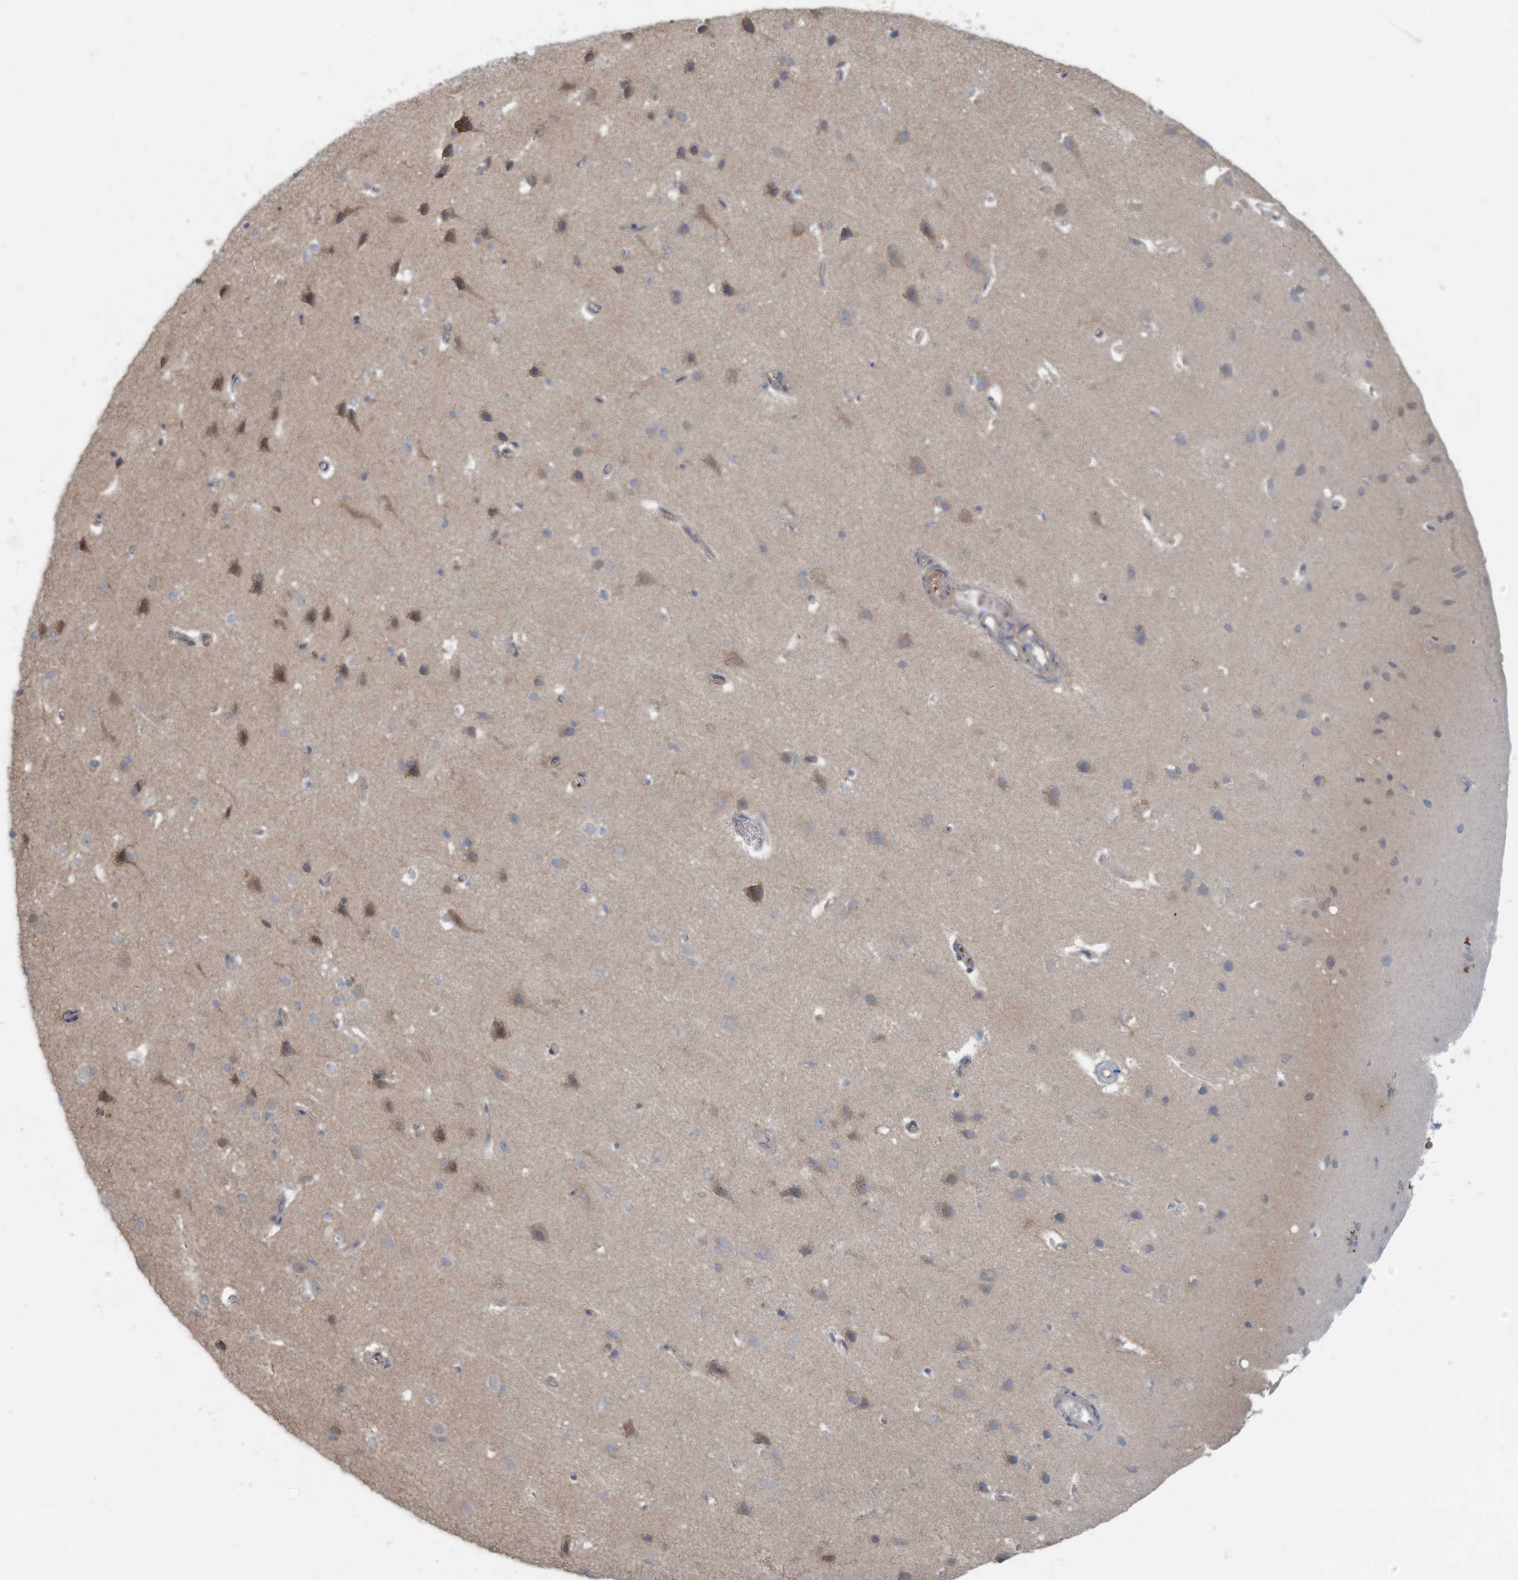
{"staining": {"intensity": "negative", "quantity": "none", "location": "none"}, "tissue": "cerebral cortex", "cell_type": "Endothelial cells", "image_type": "normal", "snomed": [{"axis": "morphology", "description": "Normal tissue, NOS"}, {"axis": "topography", "description": "Cerebral cortex"}], "caption": "Immunohistochemical staining of benign human cerebral cortex shows no significant expression in endothelial cells. (Brightfield microscopy of DAB (3,3'-diaminobenzidine) IHC at high magnification).", "gene": "ERI2", "patient": {"sex": "male", "age": 34}}